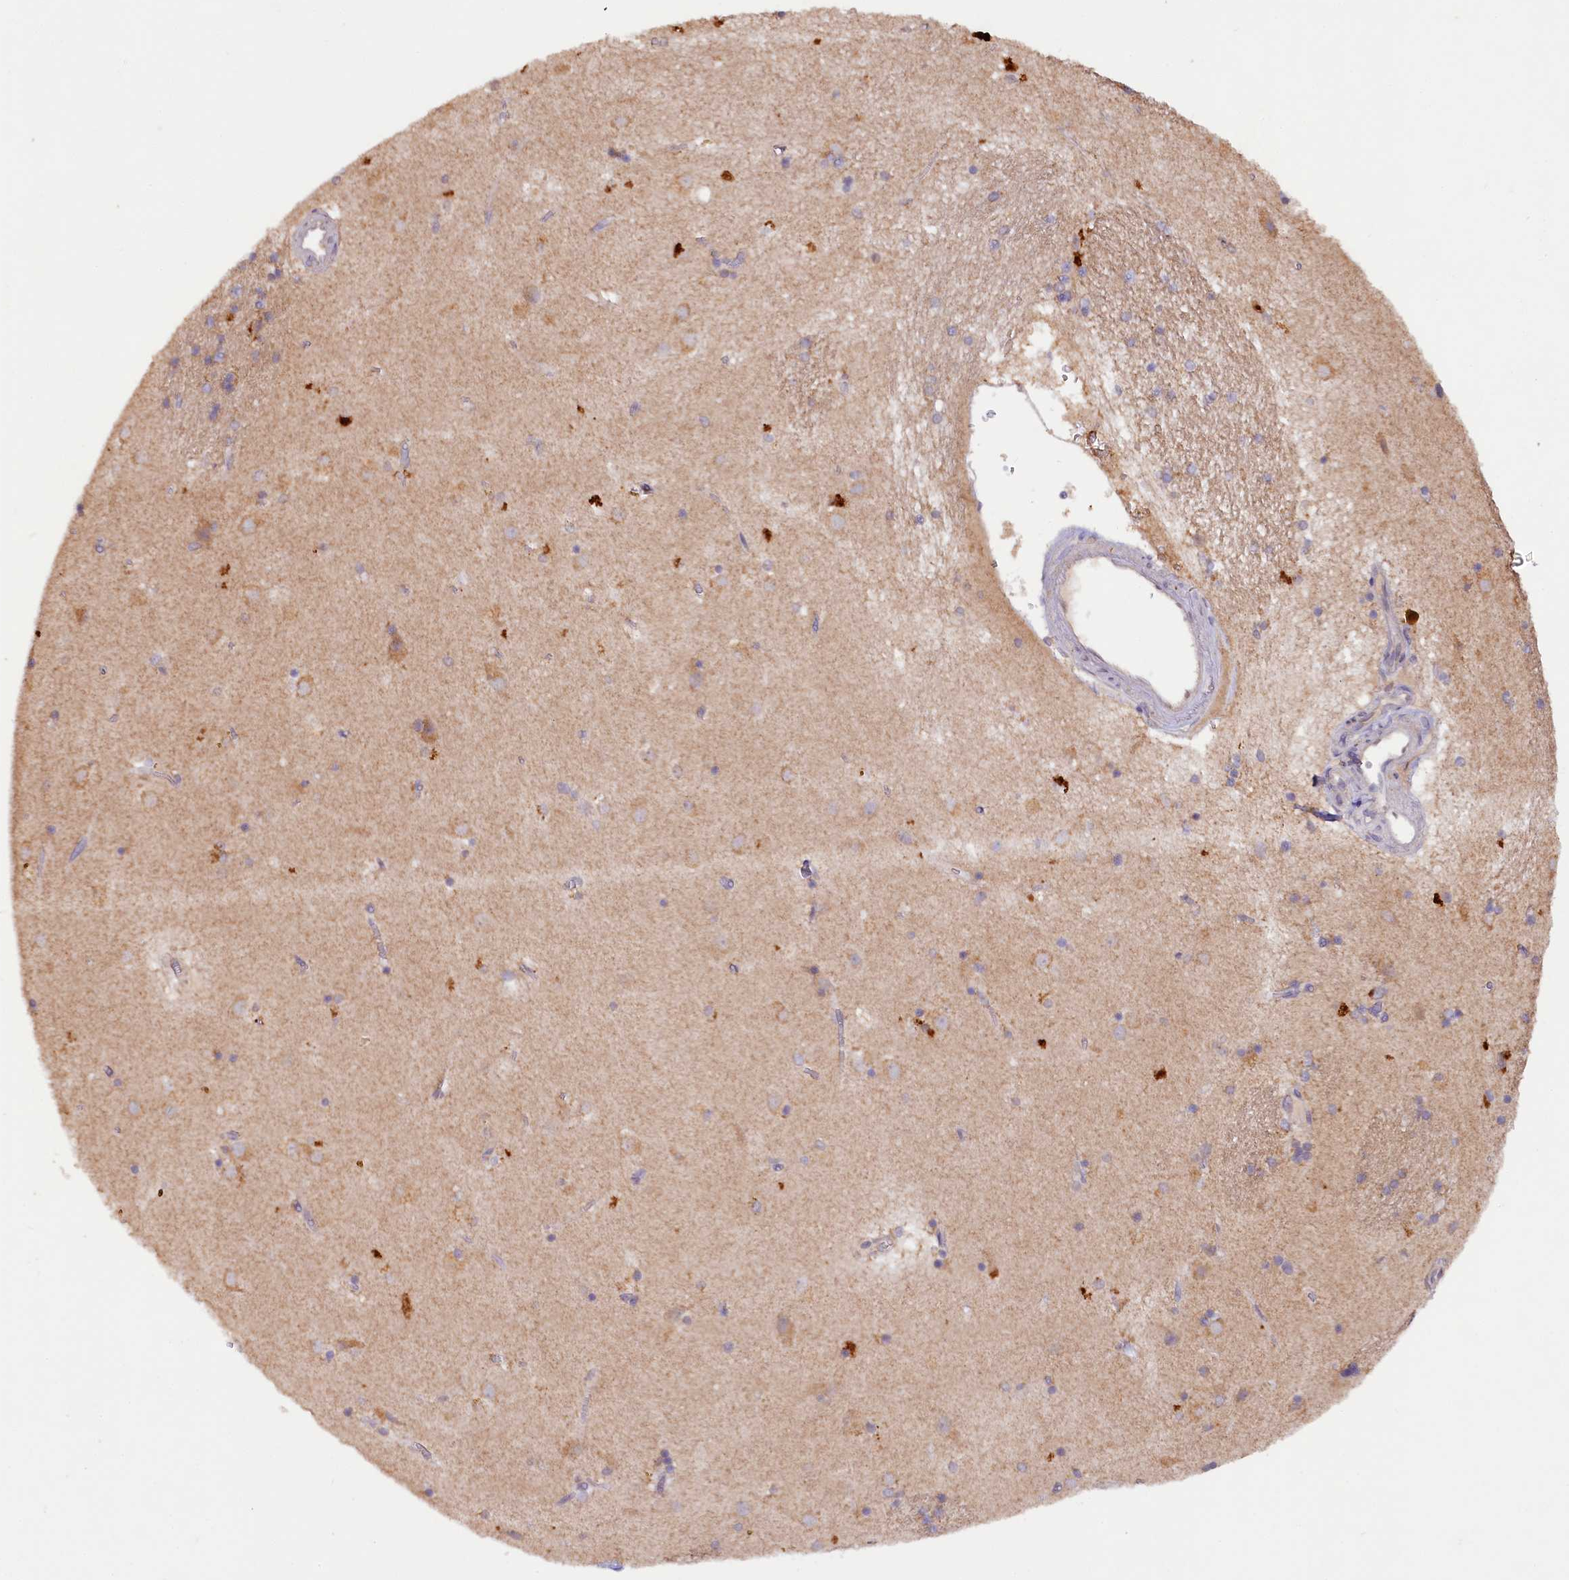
{"staining": {"intensity": "weak", "quantity": "<25%", "location": "cytoplasmic/membranous"}, "tissue": "caudate", "cell_type": "Glial cells", "image_type": "normal", "snomed": [{"axis": "morphology", "description": "Normal tissue, NOS"}, {"axis": "topography", "description": "Lateral ventricle wall"}], "caption": "Micrograph shows no significant protein staining in glial cells of normal caudate. (DAB (3,3'-diaminobenzidine) immunohistochemistry, high magnification).", "gene": "ETFBKMT", "patient": {"sex": "male", "age": 70}}